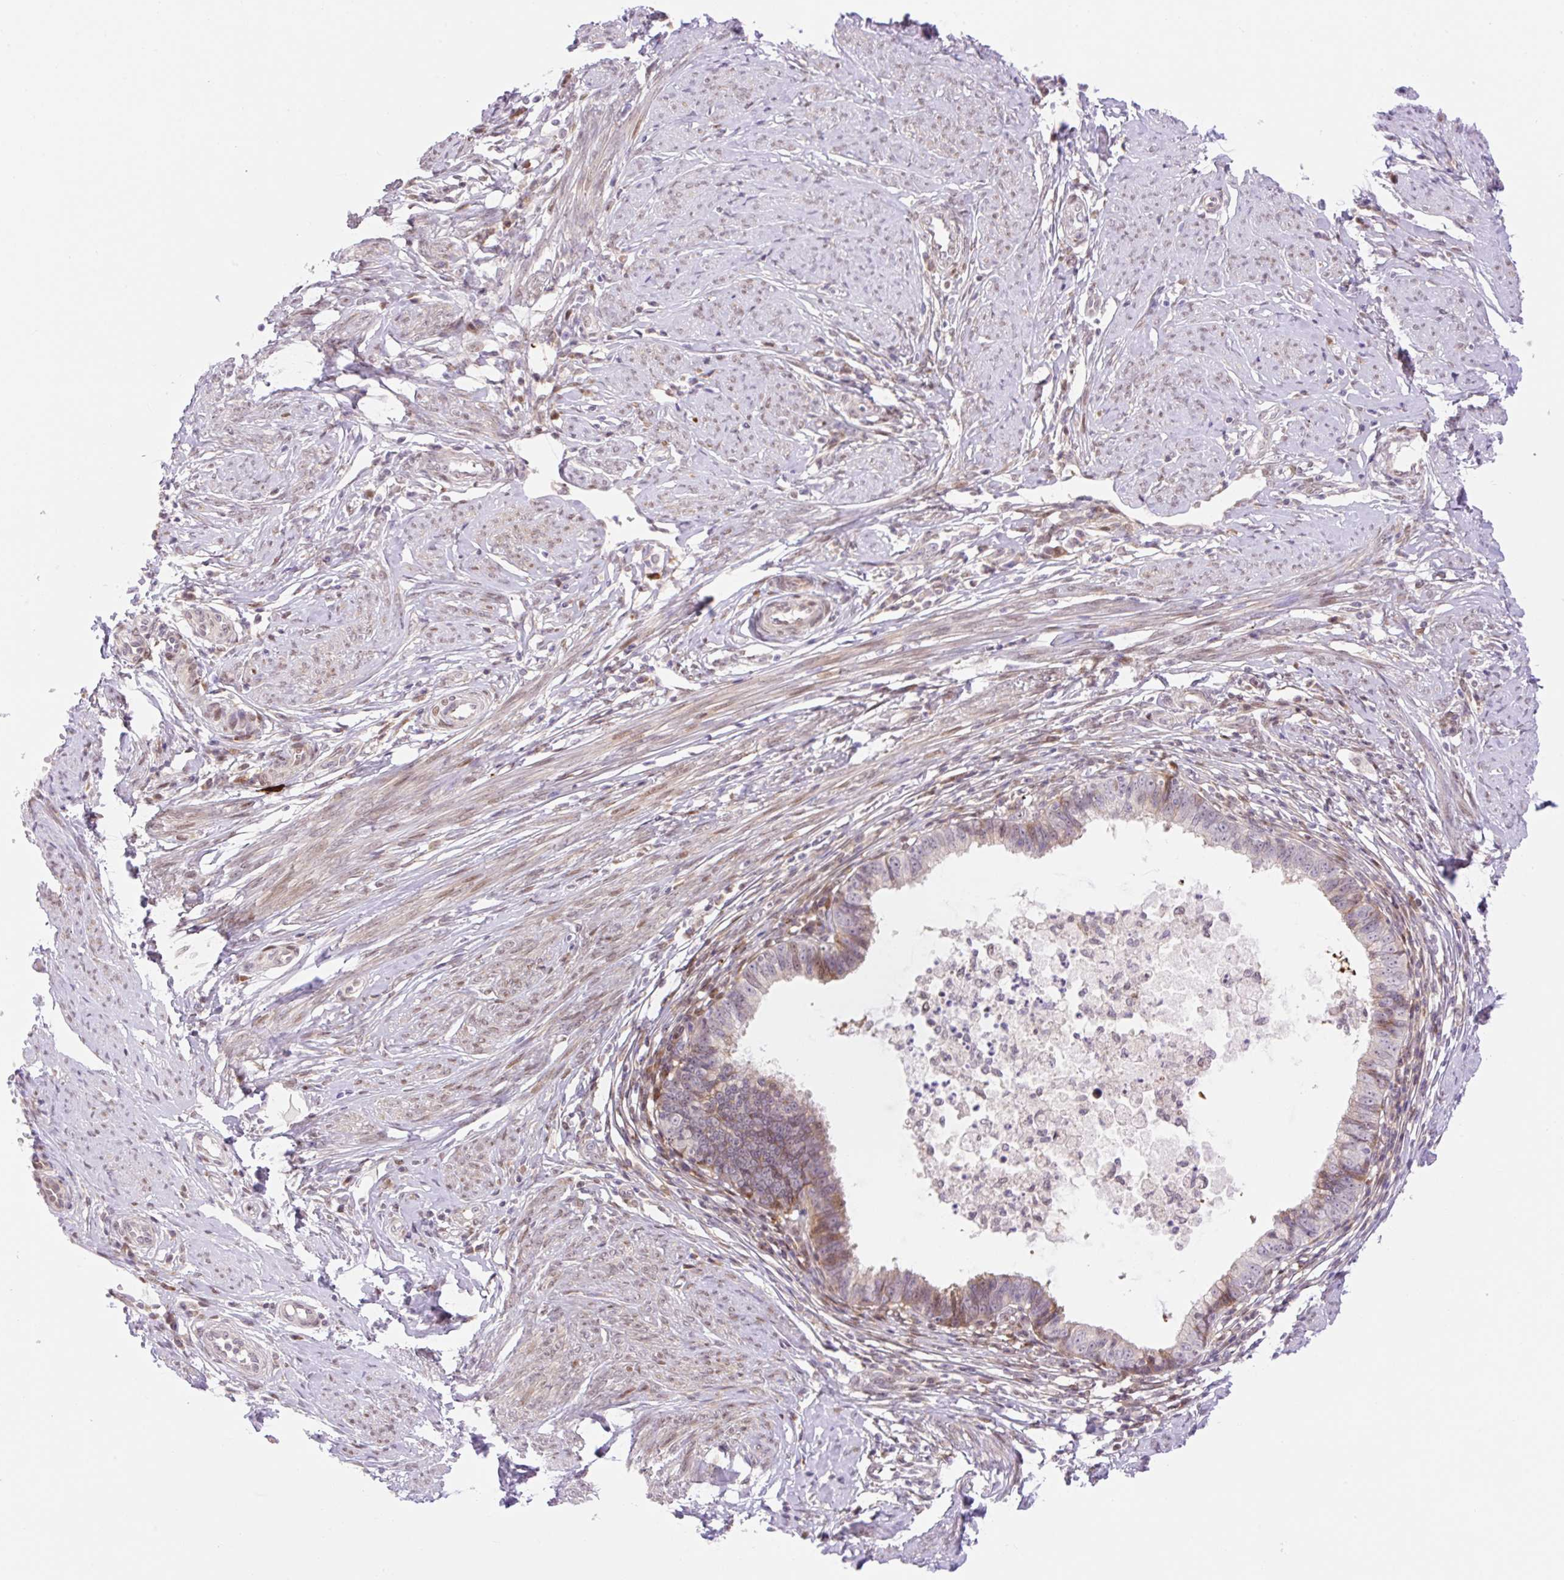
{"staining": {"intensity": "weak", "quantity": "25%-75%", "location": "cytoplasmic/membranous,nuclear"}, "tissue": "cervical cancer", "cell_type": "Tumor cells", "image_type": "cancer", "snomed": [{"axis": "morphology", "description": "Adenocarcinoma, NOS"}, {"axis": "topography", "description": "Cervix"}], "caption": "Adenocarcinoma (cervical) stained with immunohistochemistry (IHC) exhibits weak cytoplasmic/membranous and nuclear expression in approximately 25%-75% of tumor cells.", "gene": "ZFP41", "patient": {"sex": "female", "age": 36}}